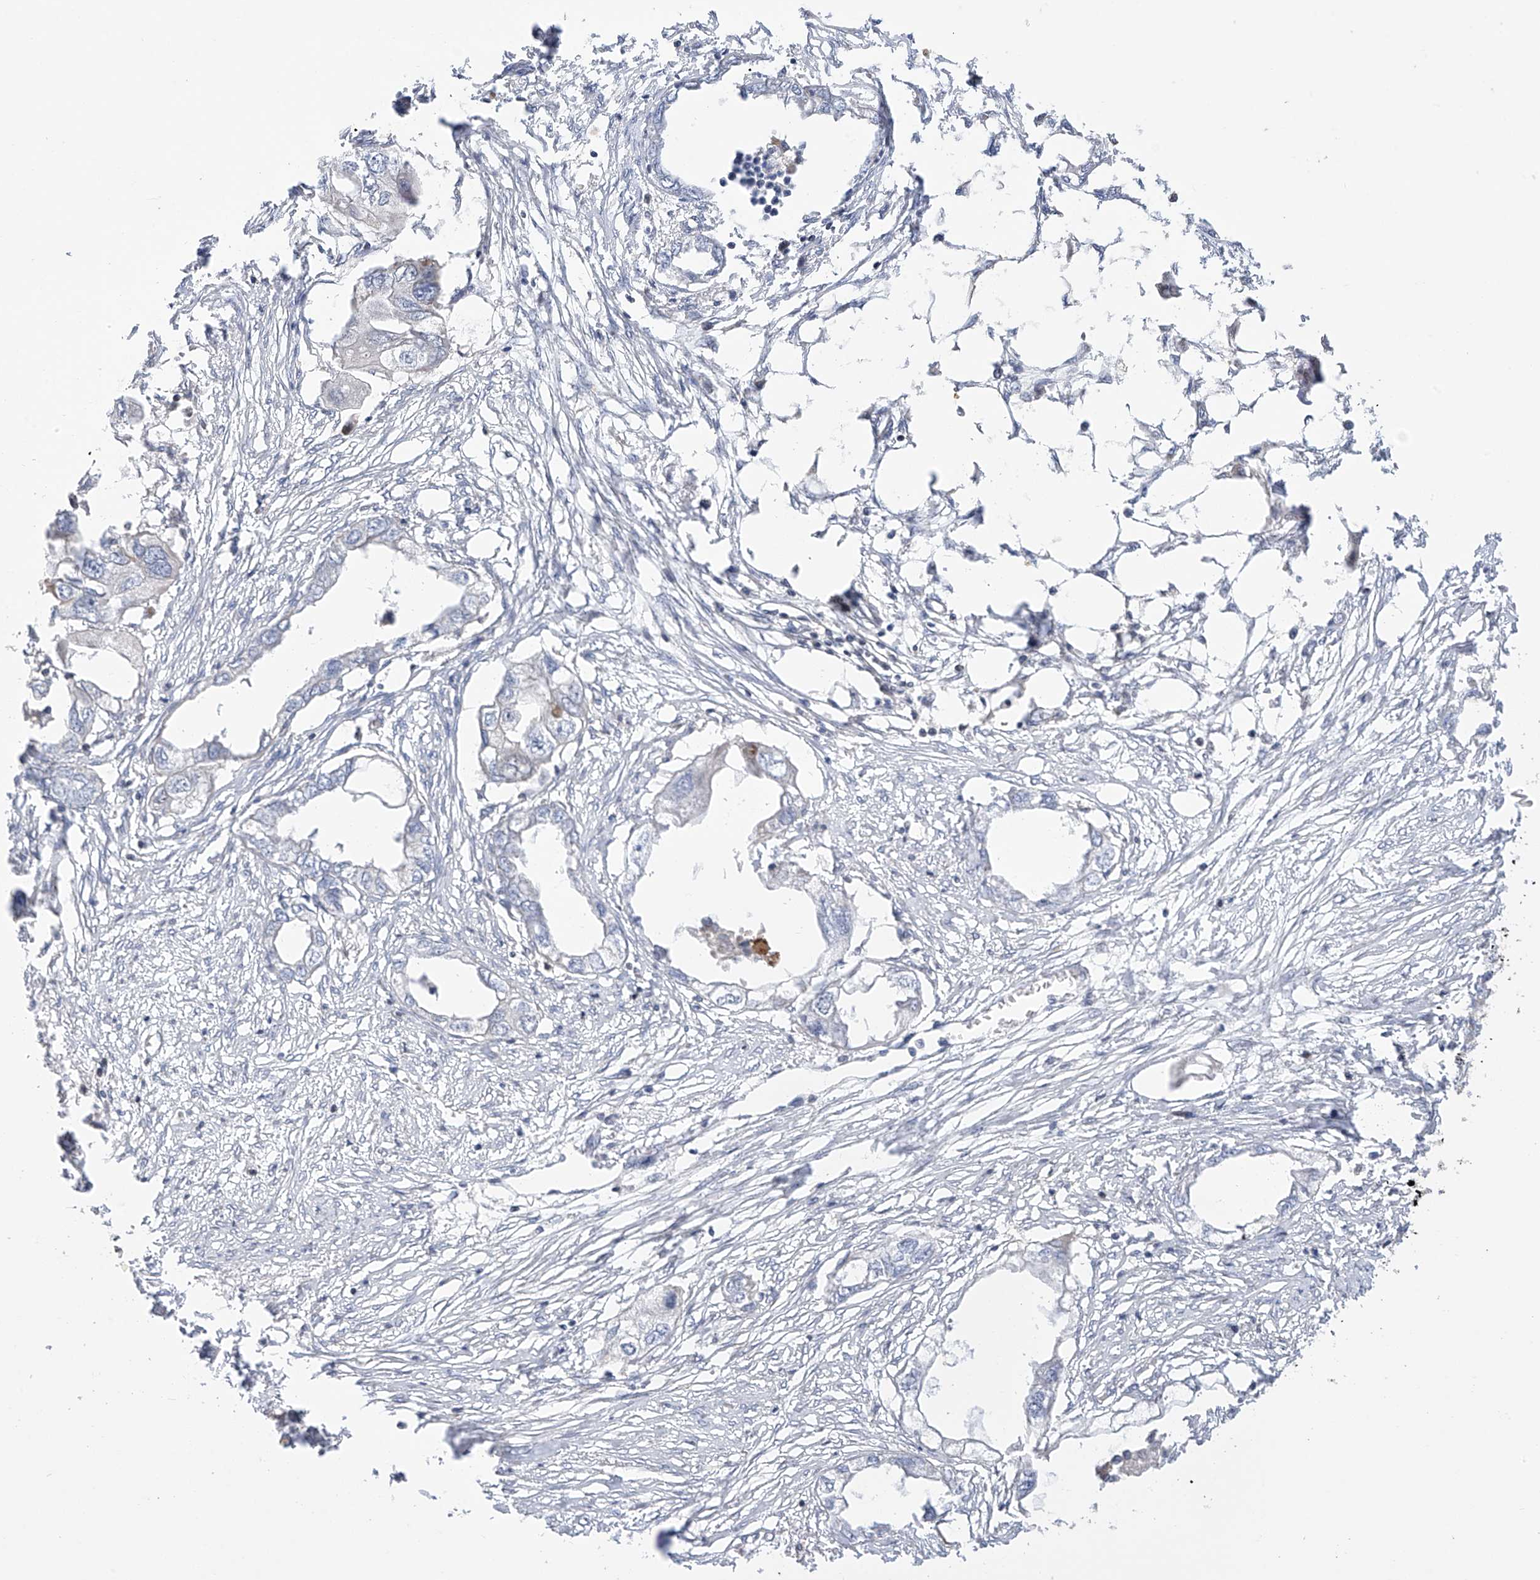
{"staining": {"intensity": "negative", "quantity": "none", "location": "none"}, "tissue": "endometrial cancer", "cell_type": "Tumor cells", "image_type": "cancer", "snomed": [{"axis": "morphology", "description": "Adenocarcinoma, NOS"}, {"axis": "morphology", "description": "Adenocarcinoma, metastatic, NOS"}, {"axis": "topography", "description": "Adipose tissue"}, {"axis": "topography", "description": "Endometrium"}], "caption": "High power microscopy micrograph of an IHC image of endometrial cancer (adenocarcinoma), revealing no significant positivity in tumor cells. The staining was performed using DAB to visualize the protein expression in brown, while the nuclei were stained in blue with hematoxylin (Magnification: 20x).", "gene": "SLCO4A1", "patient": {"sex": "female", "age": 67}}